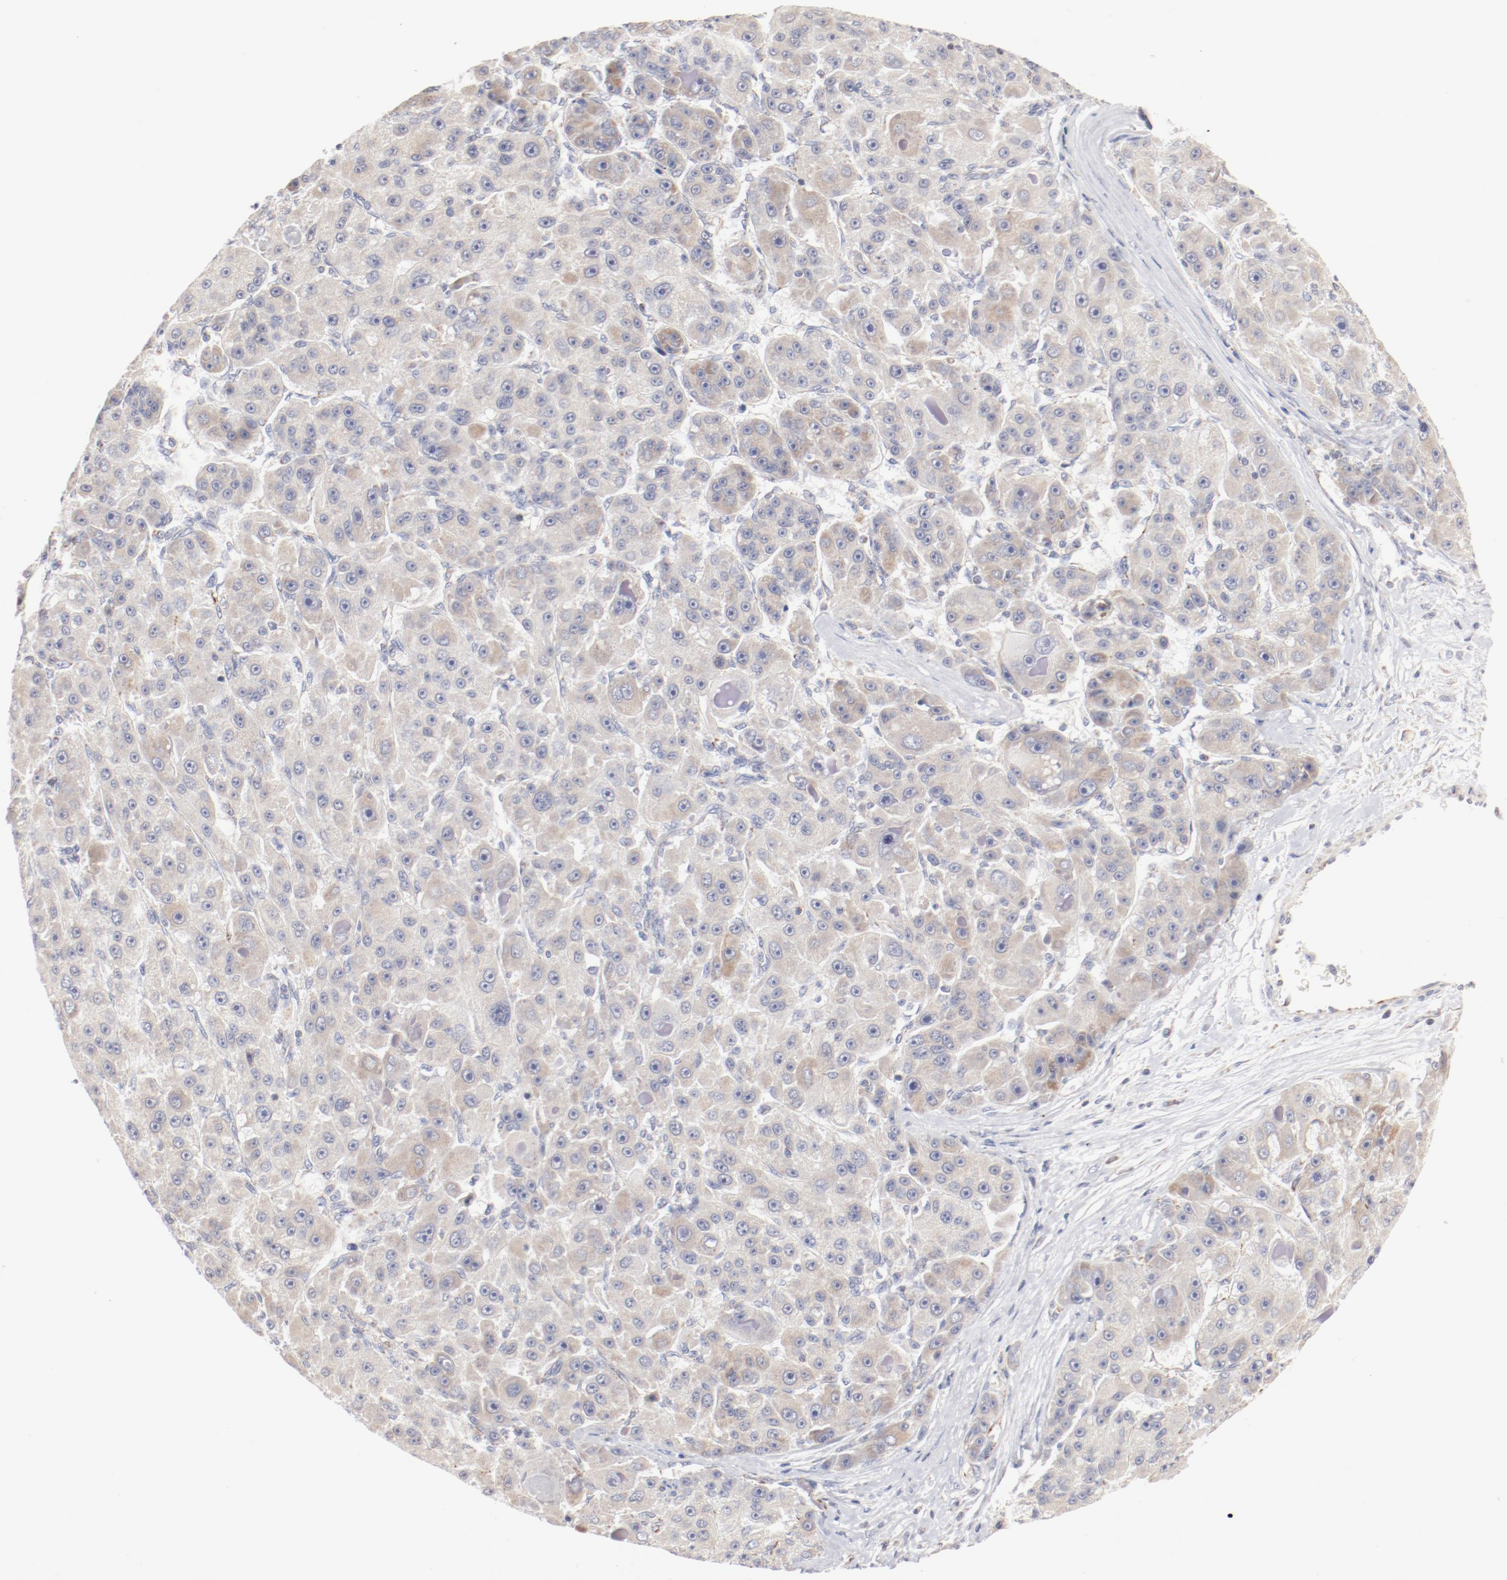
{"staining": {"intensity": "moderate", "quantity": ">75%", "location": "cytoplasmic/membranous"}, "tissue": "liver cancer", "cell_type": "Tumor cells", "image_type": "cancer", "snomed": [{"axis": "morphology", "description": "Carcinoma, Hepatocellular, NOS"}, {"axis": "topography", "description": "Liver"}], "caption": "Protein expression analysis of human liver cancer (hepatocellular carcinoma) reveals moderate cytoplasmic/membranous staining in about >75% of tumor cells.", "gene": "MRPL58", "patient": {"sex": "male", "age": 76}}